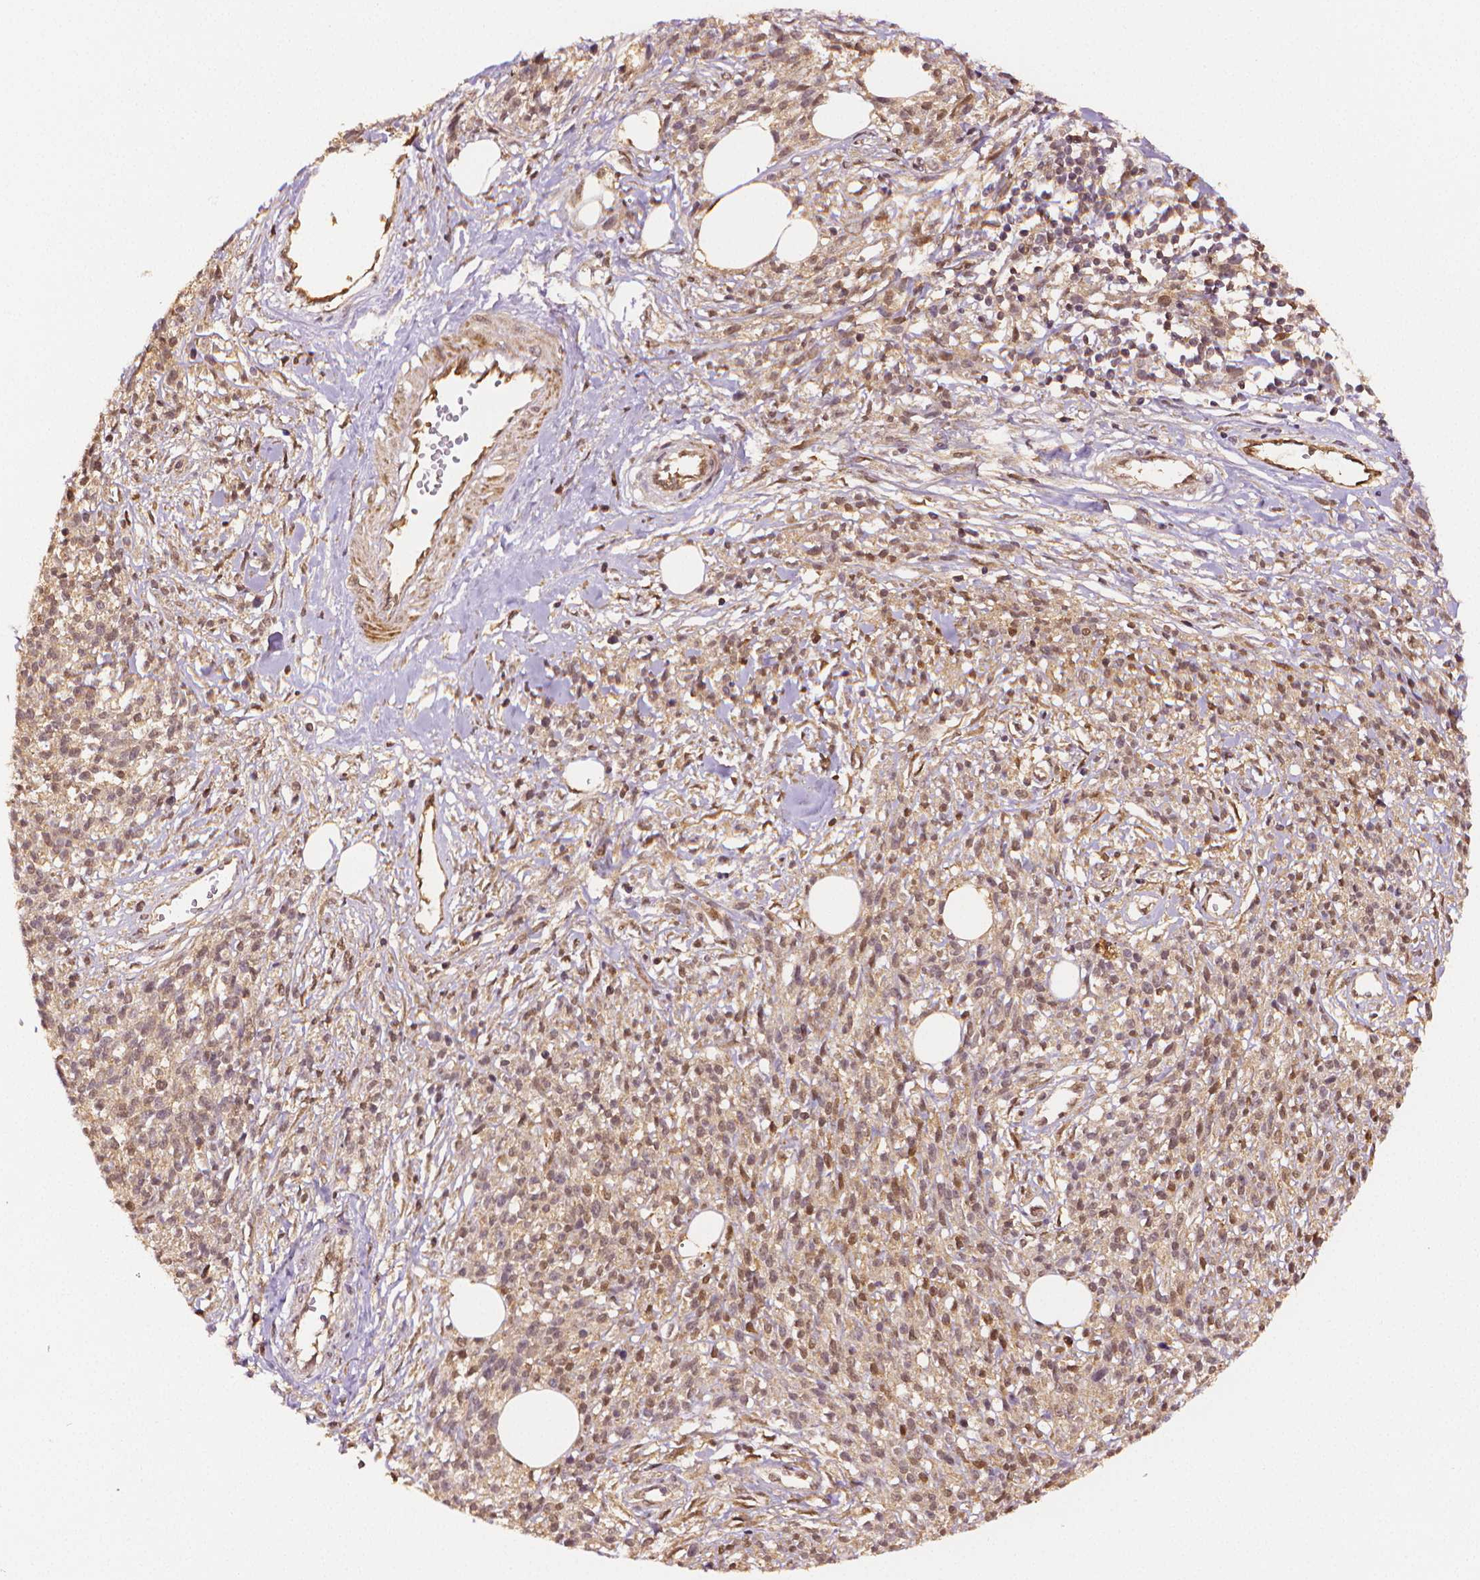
{"staining": {"intensity": "moderate", "quantity": "<25%", "location": "cytoplasmic/membranous"}, "tissue": "melanoma", "cell_type": "Tumor cells", "image_type": "cancer", "snomed": [{"axis": "morphology", "description": "Malignant melanoma, NOS"}, {"axis": "topography", "description": "Skin"}, {"axis": "topography", "description": "Skin of trunk"}], "caption": "Protein expression analysis of human malignant melanoma reveals moderate cytoplasmic/membranous positivity in about <25% of tumor cells.", "gene": "STAT3", "patient": {"sex": "male", "age": 74}}